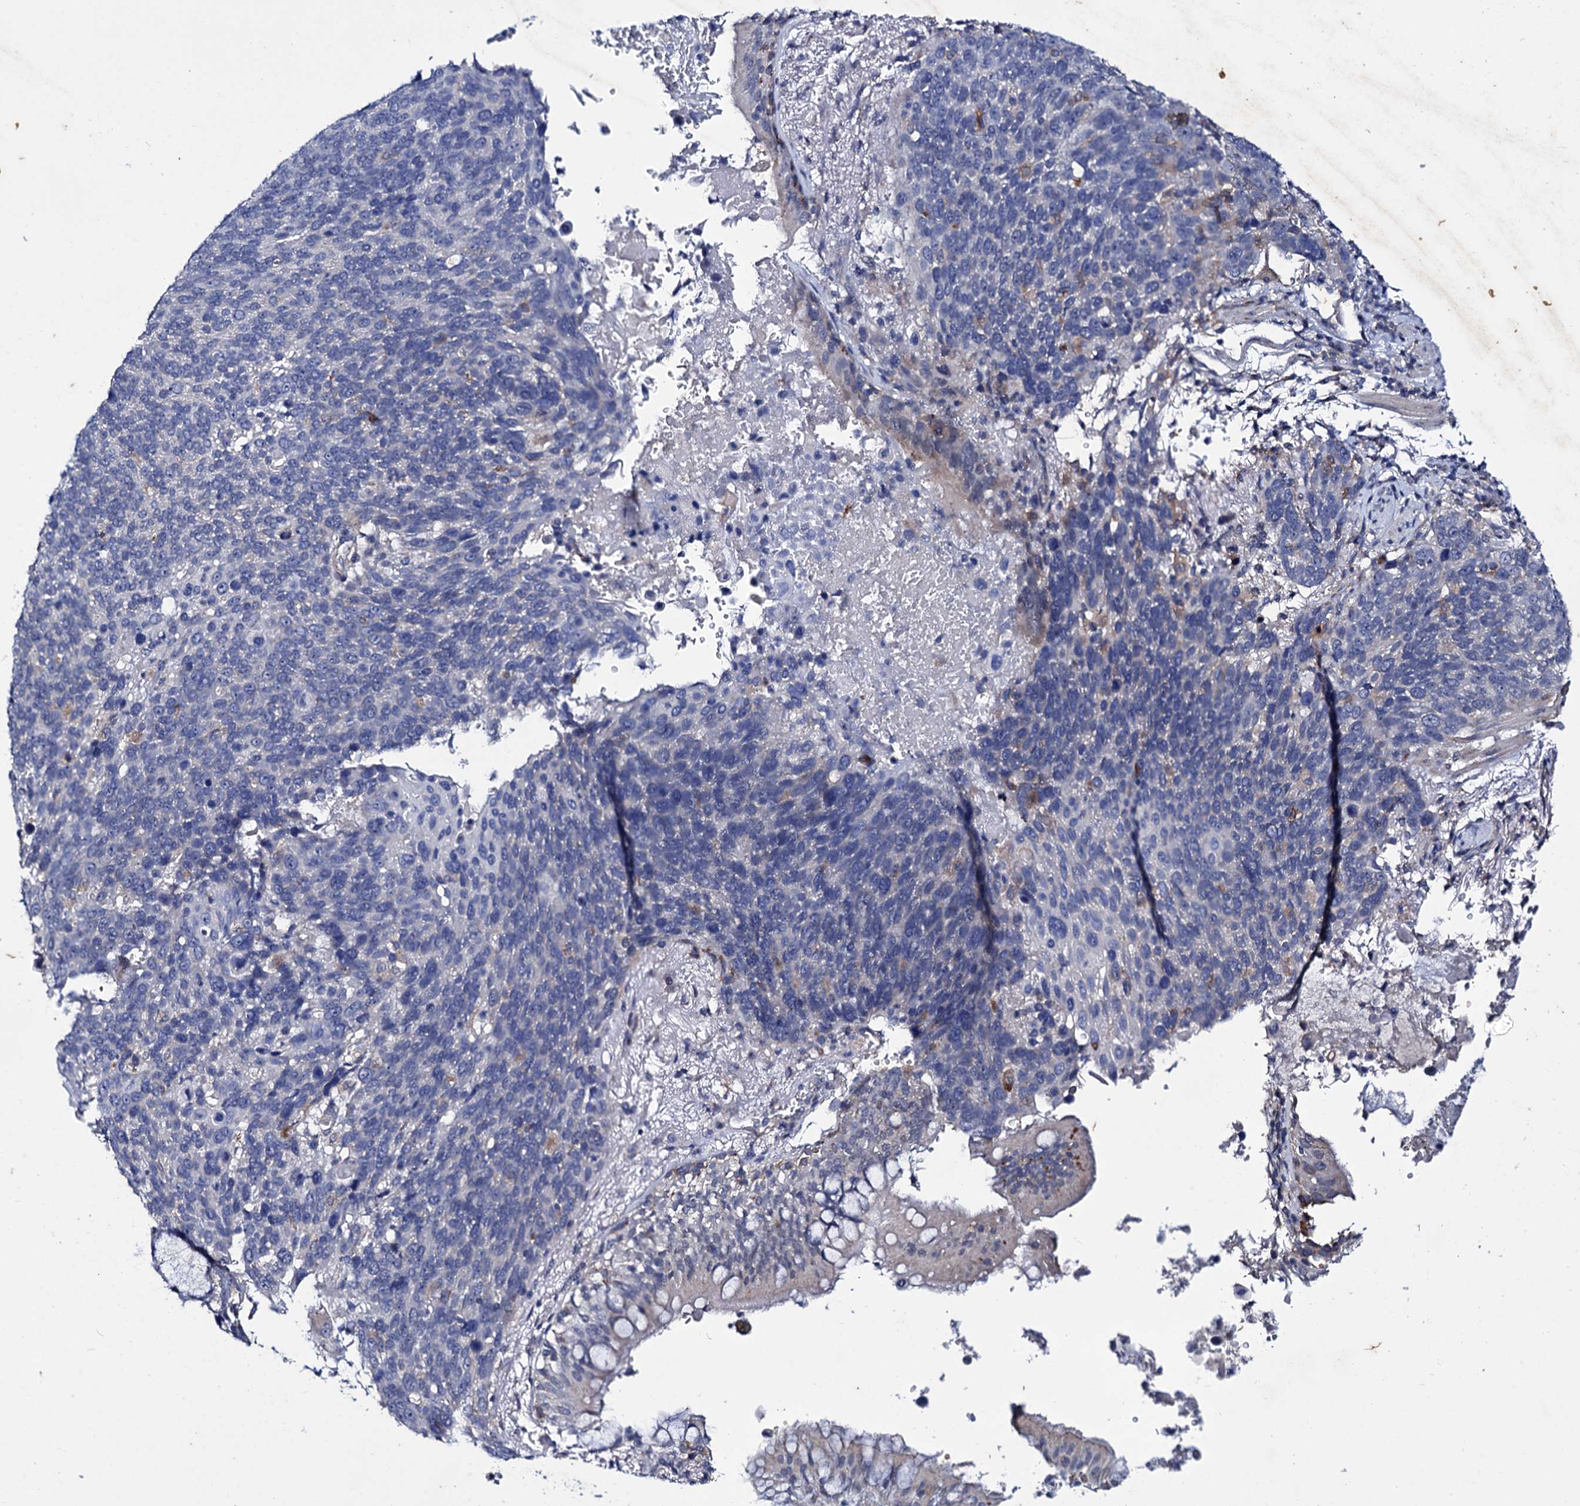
{"staining": {"intensity": "negative", "quantity": "none", "location": "none"}, "tissue": "lung cancer", "cell_type": "Tumor cells", "image_type": "cancer", "snomed": [{"axis": "morphology", "description": "Squamous cell carcinoma, NOS"}, {"axis": "topography", "description": "Lung"}], "caption": "This is an immunohistochemistry (IHC) histopathology image of human squamous cell carcinoma (lung). There is no positivity in tumor cells.", "gene": "AXL", "patient": {"sex": "male", "age": 66}}